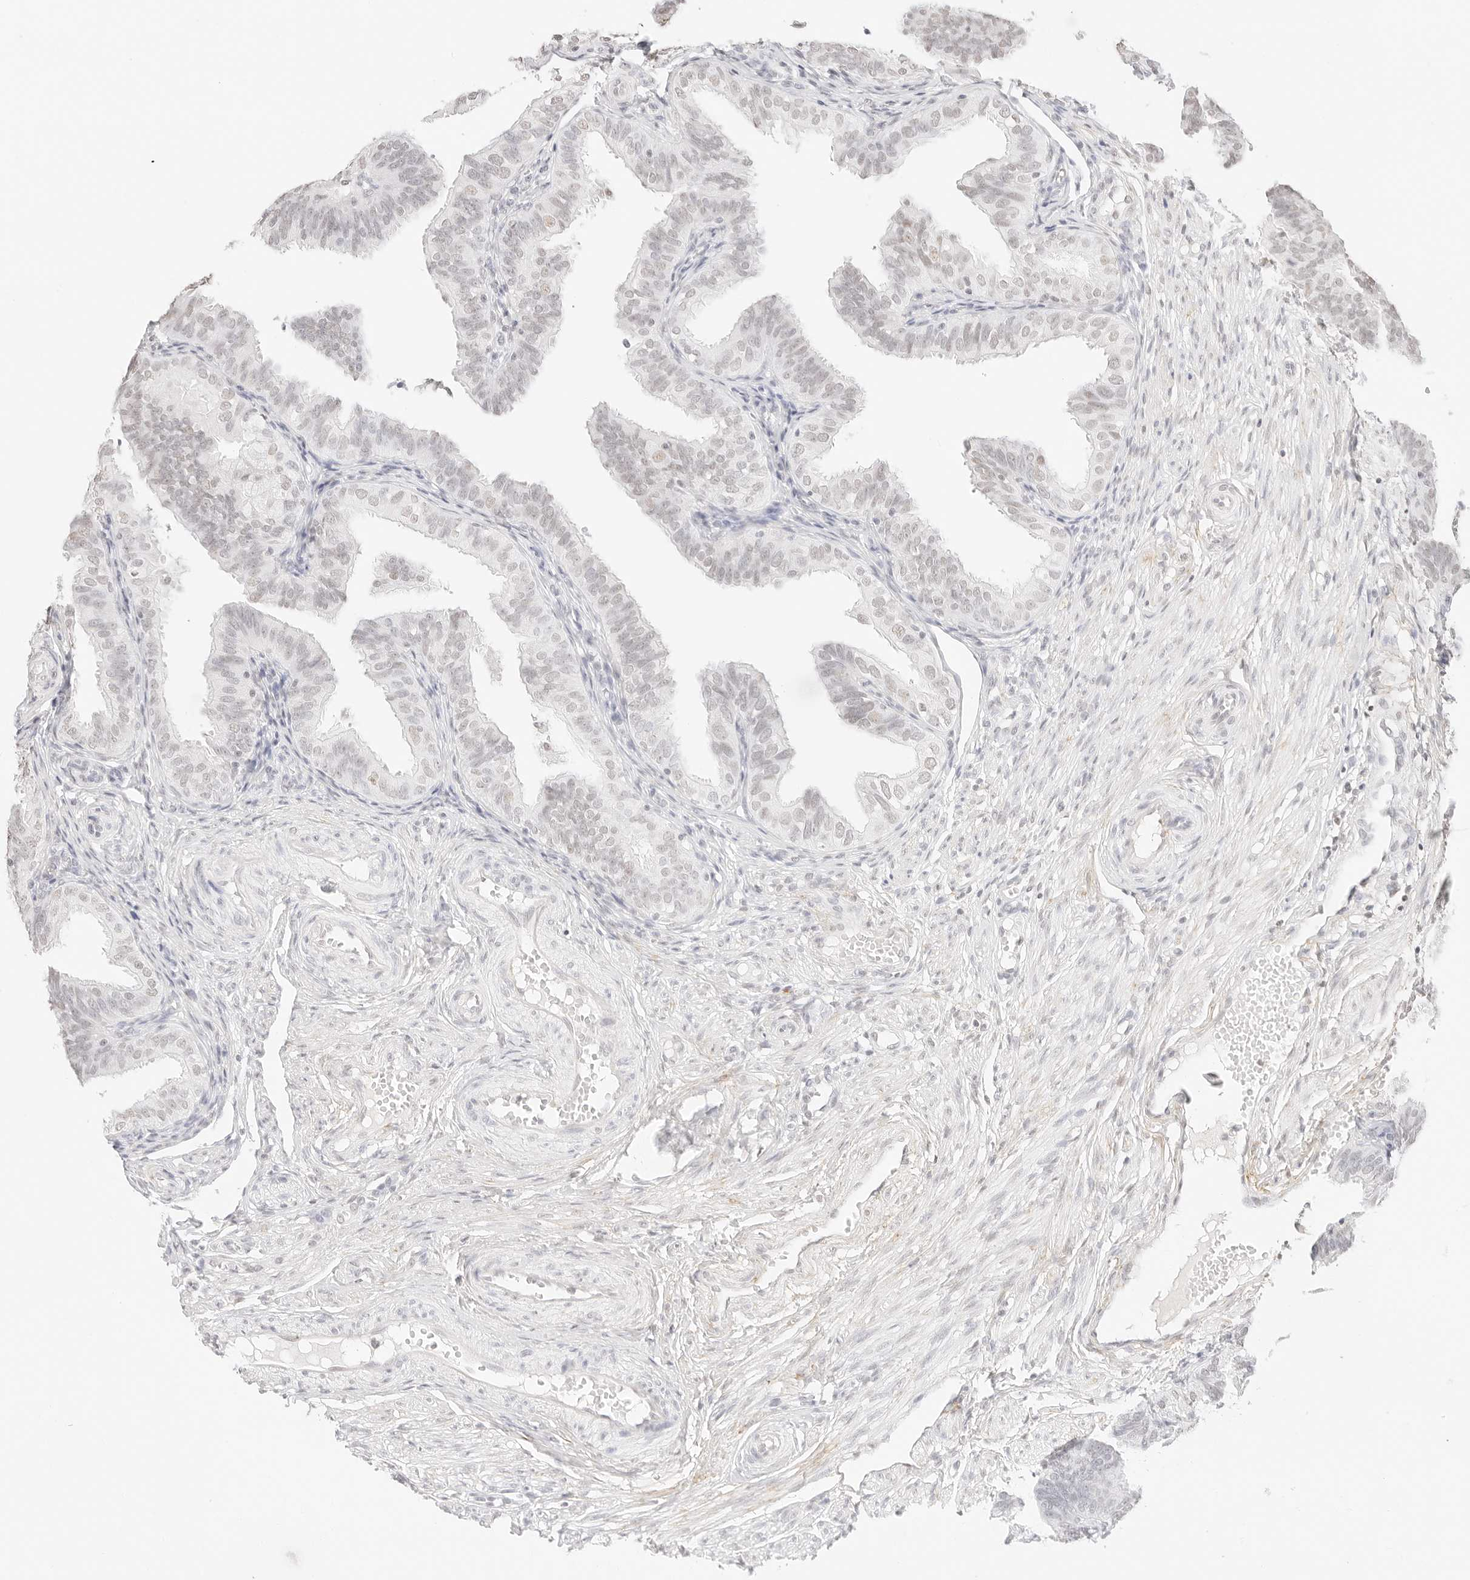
{"staining": {"intensity": "negative", "quantity": "none", "location": "none"}, "tissue": "fallopian tube", "cell_type": "Glandular cells", "image_type": "normal", "snomed": [{"axis": "morphology", "description": "Normal tissue, NOS"}, {"axis": "topography", "description": "Fallopian tube"}], "caption": "DAB (3,3'-diaminobenzidine) immunohistochemical staining of normal fallopian tube shows no significant expression in glandular cells.", "gene": "FBLN5", "patient": {"sex": "female", "age": 35}}